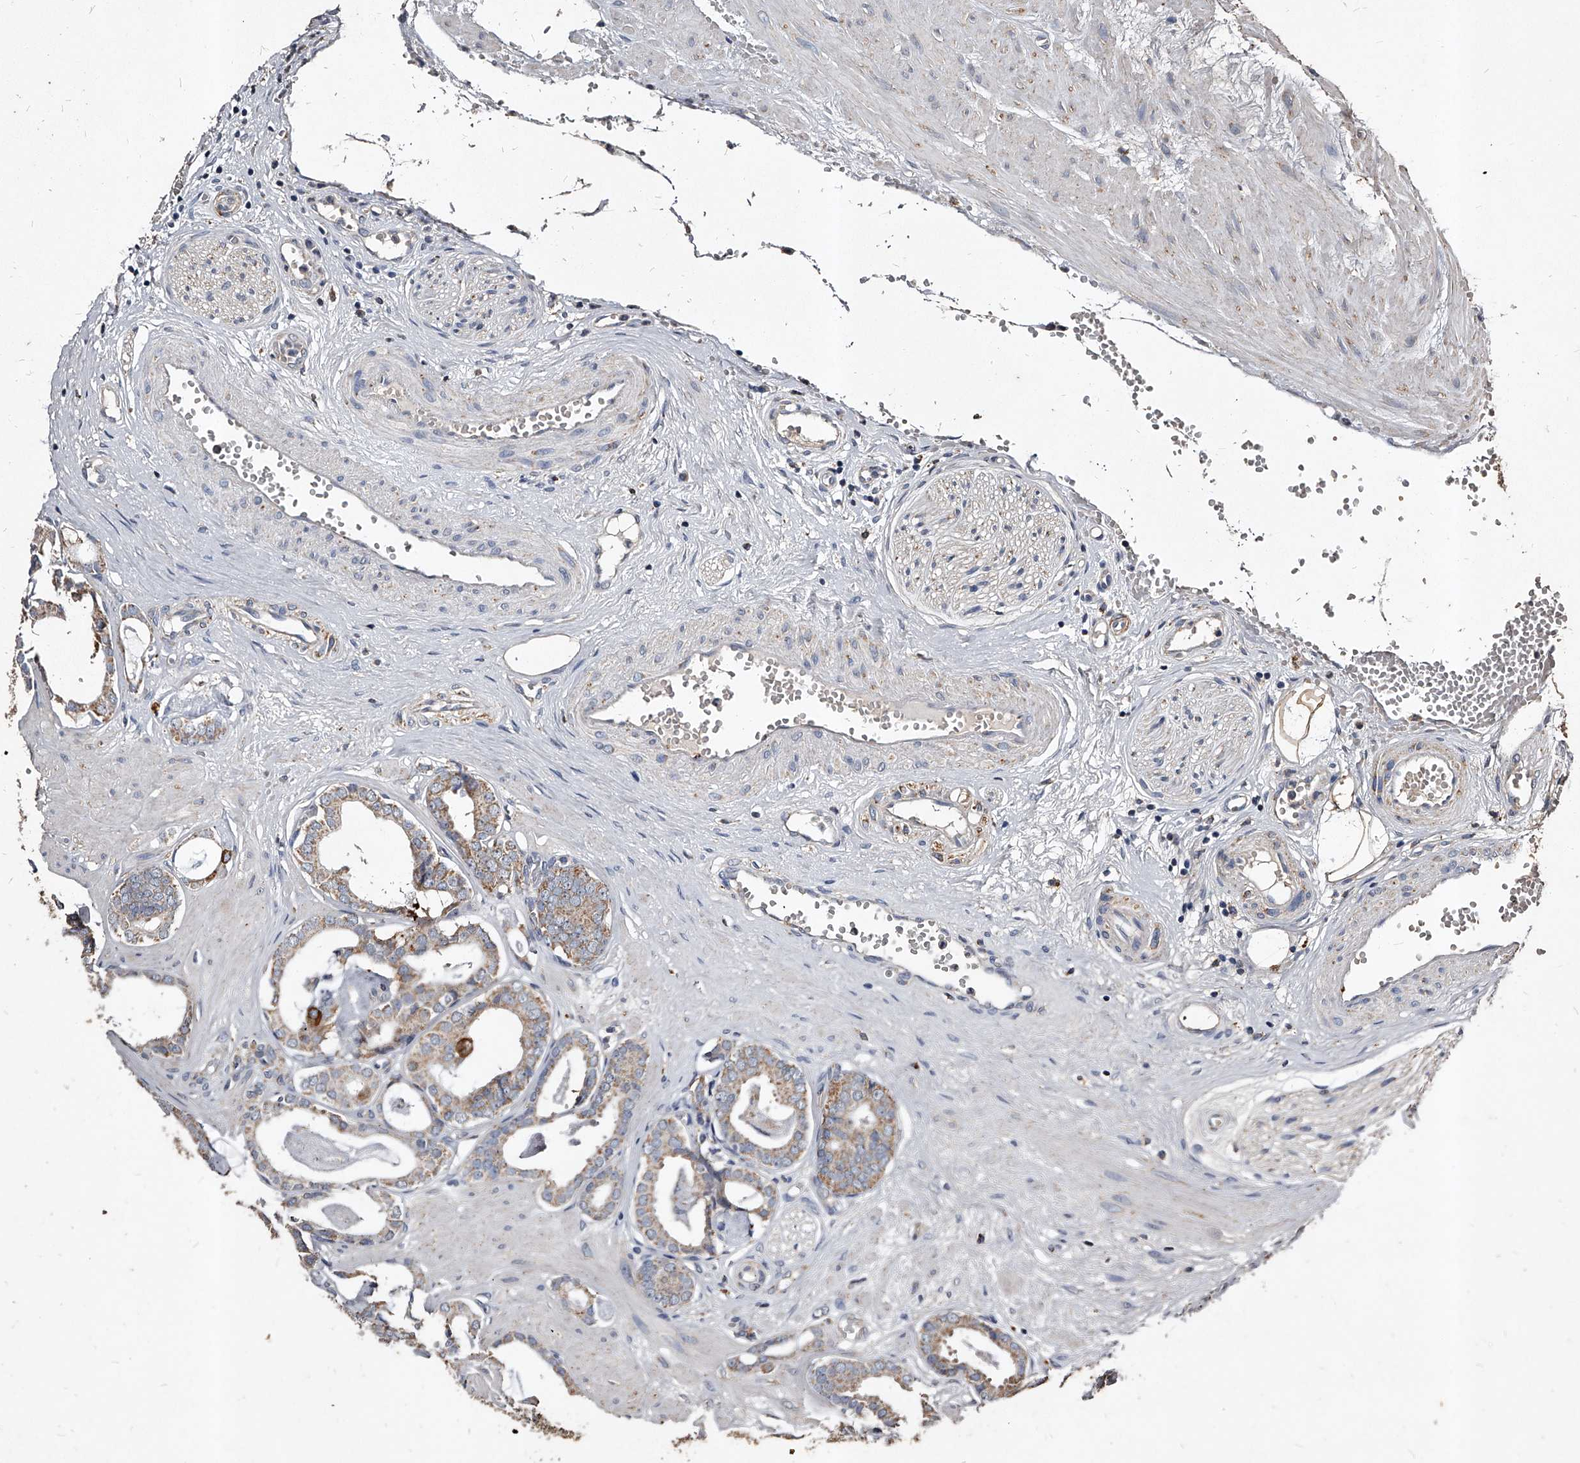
{"staining": {"intensity": "moderate", "quantity": "<25%", "location": "cytoplasmic/membranous"}, "tissue": "prostate cancer", "cell_type": "Tumor cells", "image_type": "cancer", "snomed": [{"axis": "morphology", "description": "Adenocarcinoma, Low grade"}, {"axis": "topography", "description": "Prostate"}], "caption": "DAB immunohistochemical staining of prostate cancer (low-grade adenocarcinoma) reveals moderate cytoplasmic/membranous protein positivity in about <25% of tumor cells. (DAB (3,3'-diaminobenzidine) = brown stain, brightfield microscopy at high magnification).", "gene": "GPR183", "patient": {"sex": "male", "age": 53}}